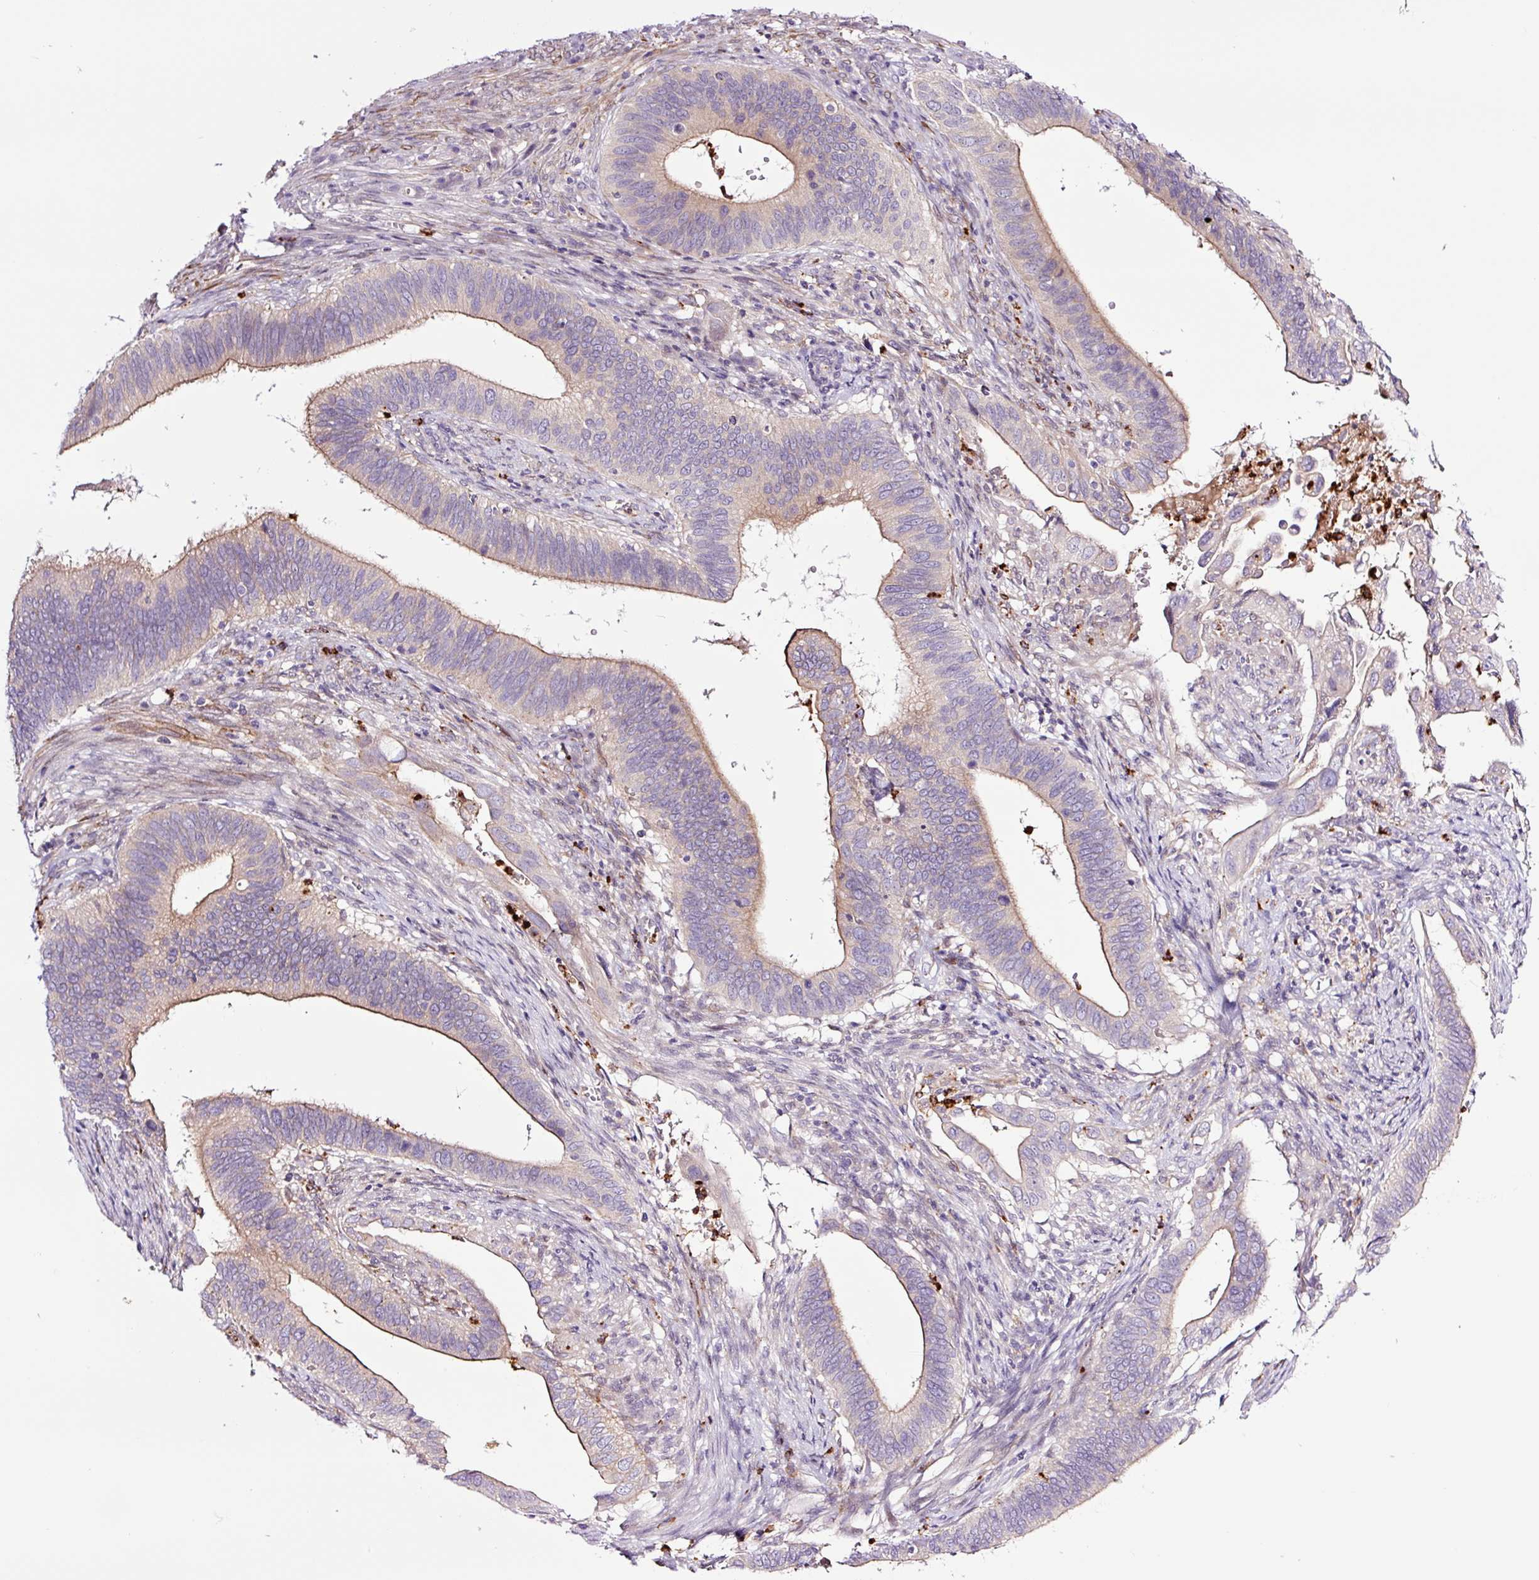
{"staining": {"intensity": "moderate", "quantity": "25%-75%", "location": "cytoplasmic/membranous"}, "tissue": "cervical cancer", "cell_type": "Tumor cells", "image_type": "cancer", "snomed": [{"axis": "morphology", "description": "Adenocarcinoma, NOS"}, {"axis": "topography", "description": "Cervix"}], "caption": "Immunohistochemistry (DAB (3,3'-diaminobenzidine)) staining of human adenocarcinoma (cervical) shows moderate cytoplasmic/membranous protein staining in approximately 25%-75% of tumor cells.", "gene": "SH2D6", "patient": {"sex": "female", "age": 42}}